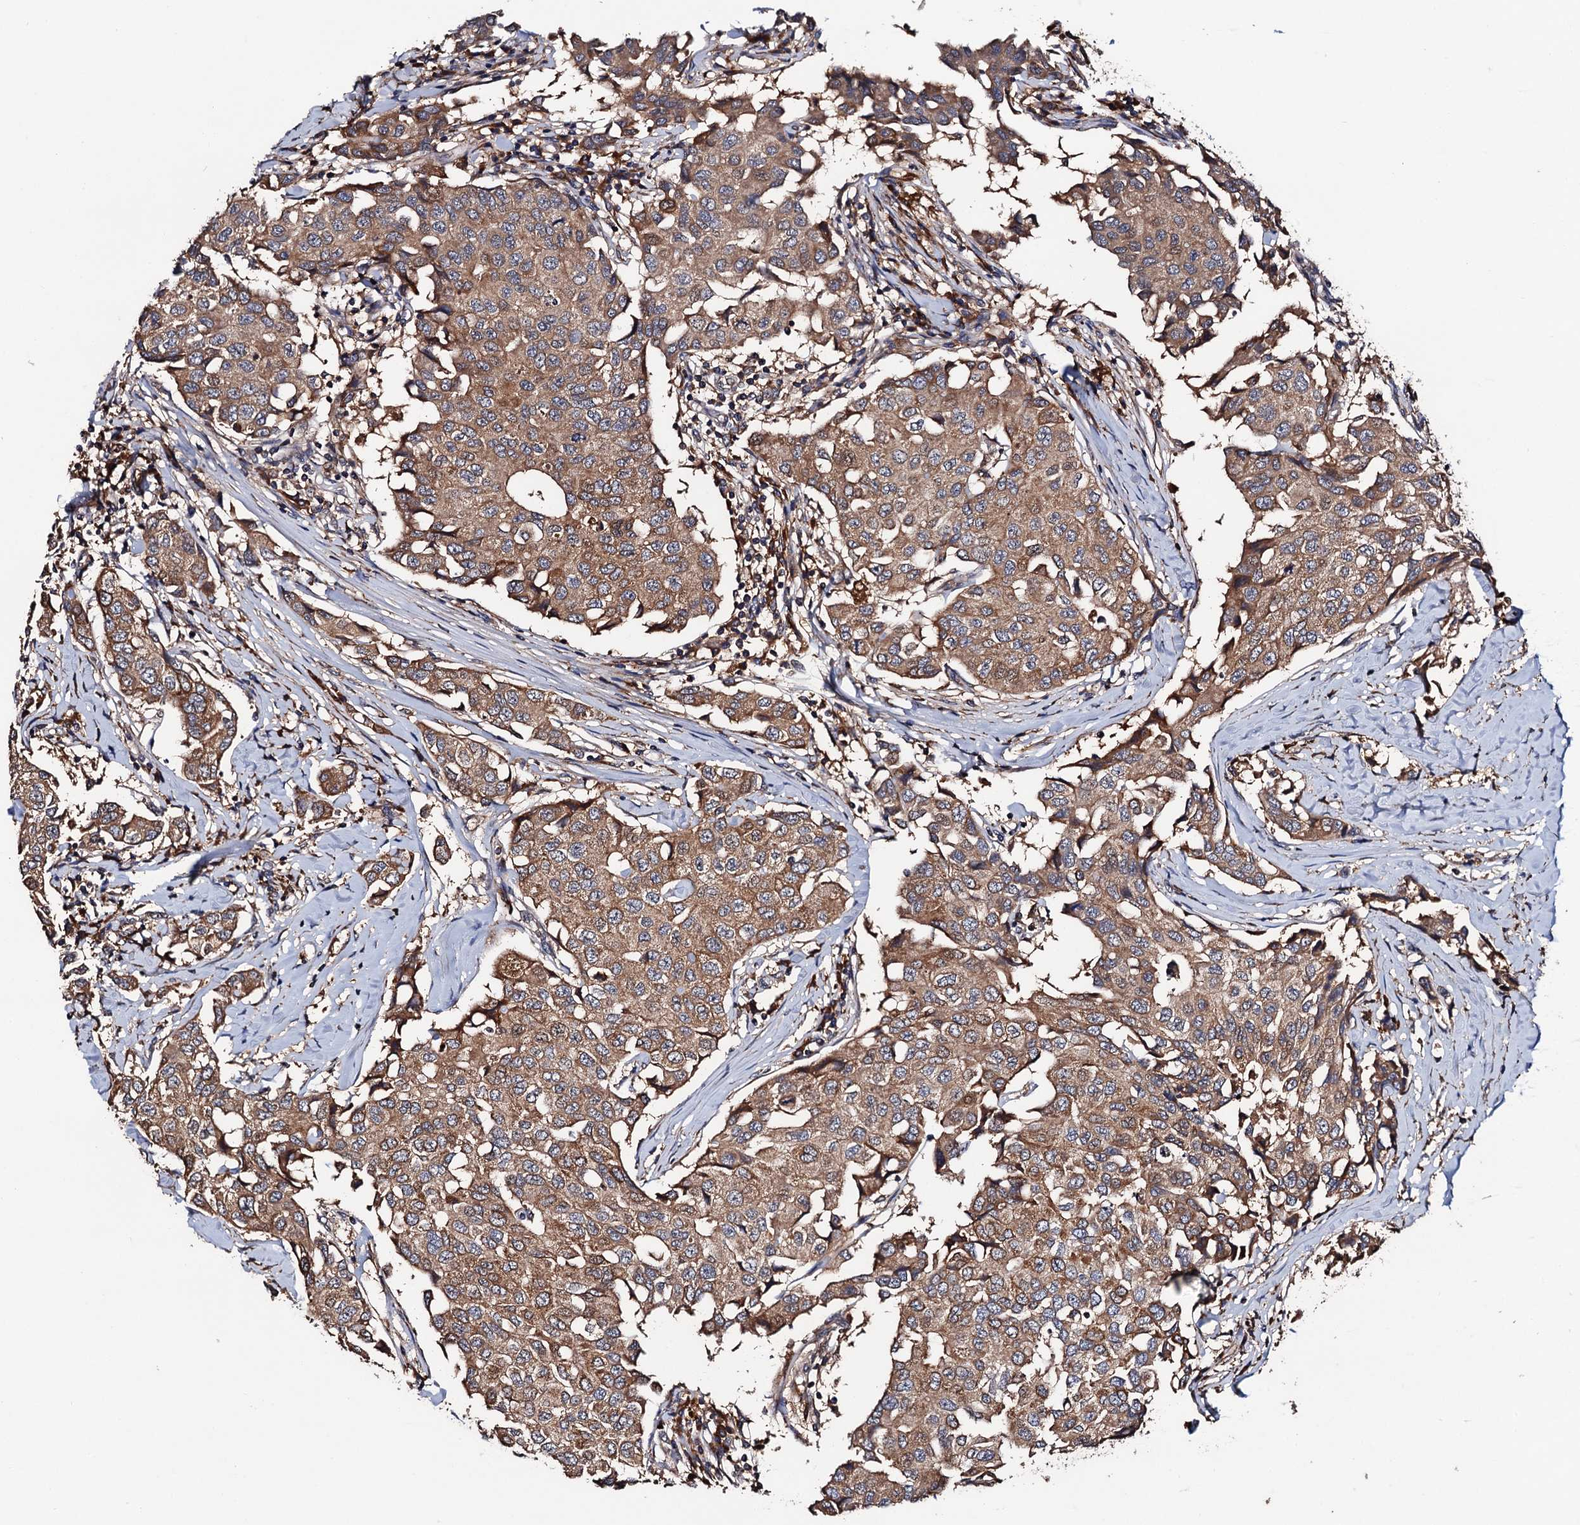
{"staining": {"intensity": "moderate", "quantity": ">75%", "location": "cytoplasmic/membranous"}, "tissue": "breast cancer", "cell_type": "Tumor cells", "image_type": "cancer", "snomed": [{"axis": "morphology", "description": "Duct carcinoma"}, {"axis": "topography", "description": "Breast"}], "caption": "This is an image of immunohistochemistry staining of breast invasive ductal carcinoma, which shows moderate expression in the cytoplasmic/membranous of tumor cells.", "gene": "RGS11", "patient": {"sex": "female", "age": 80}}